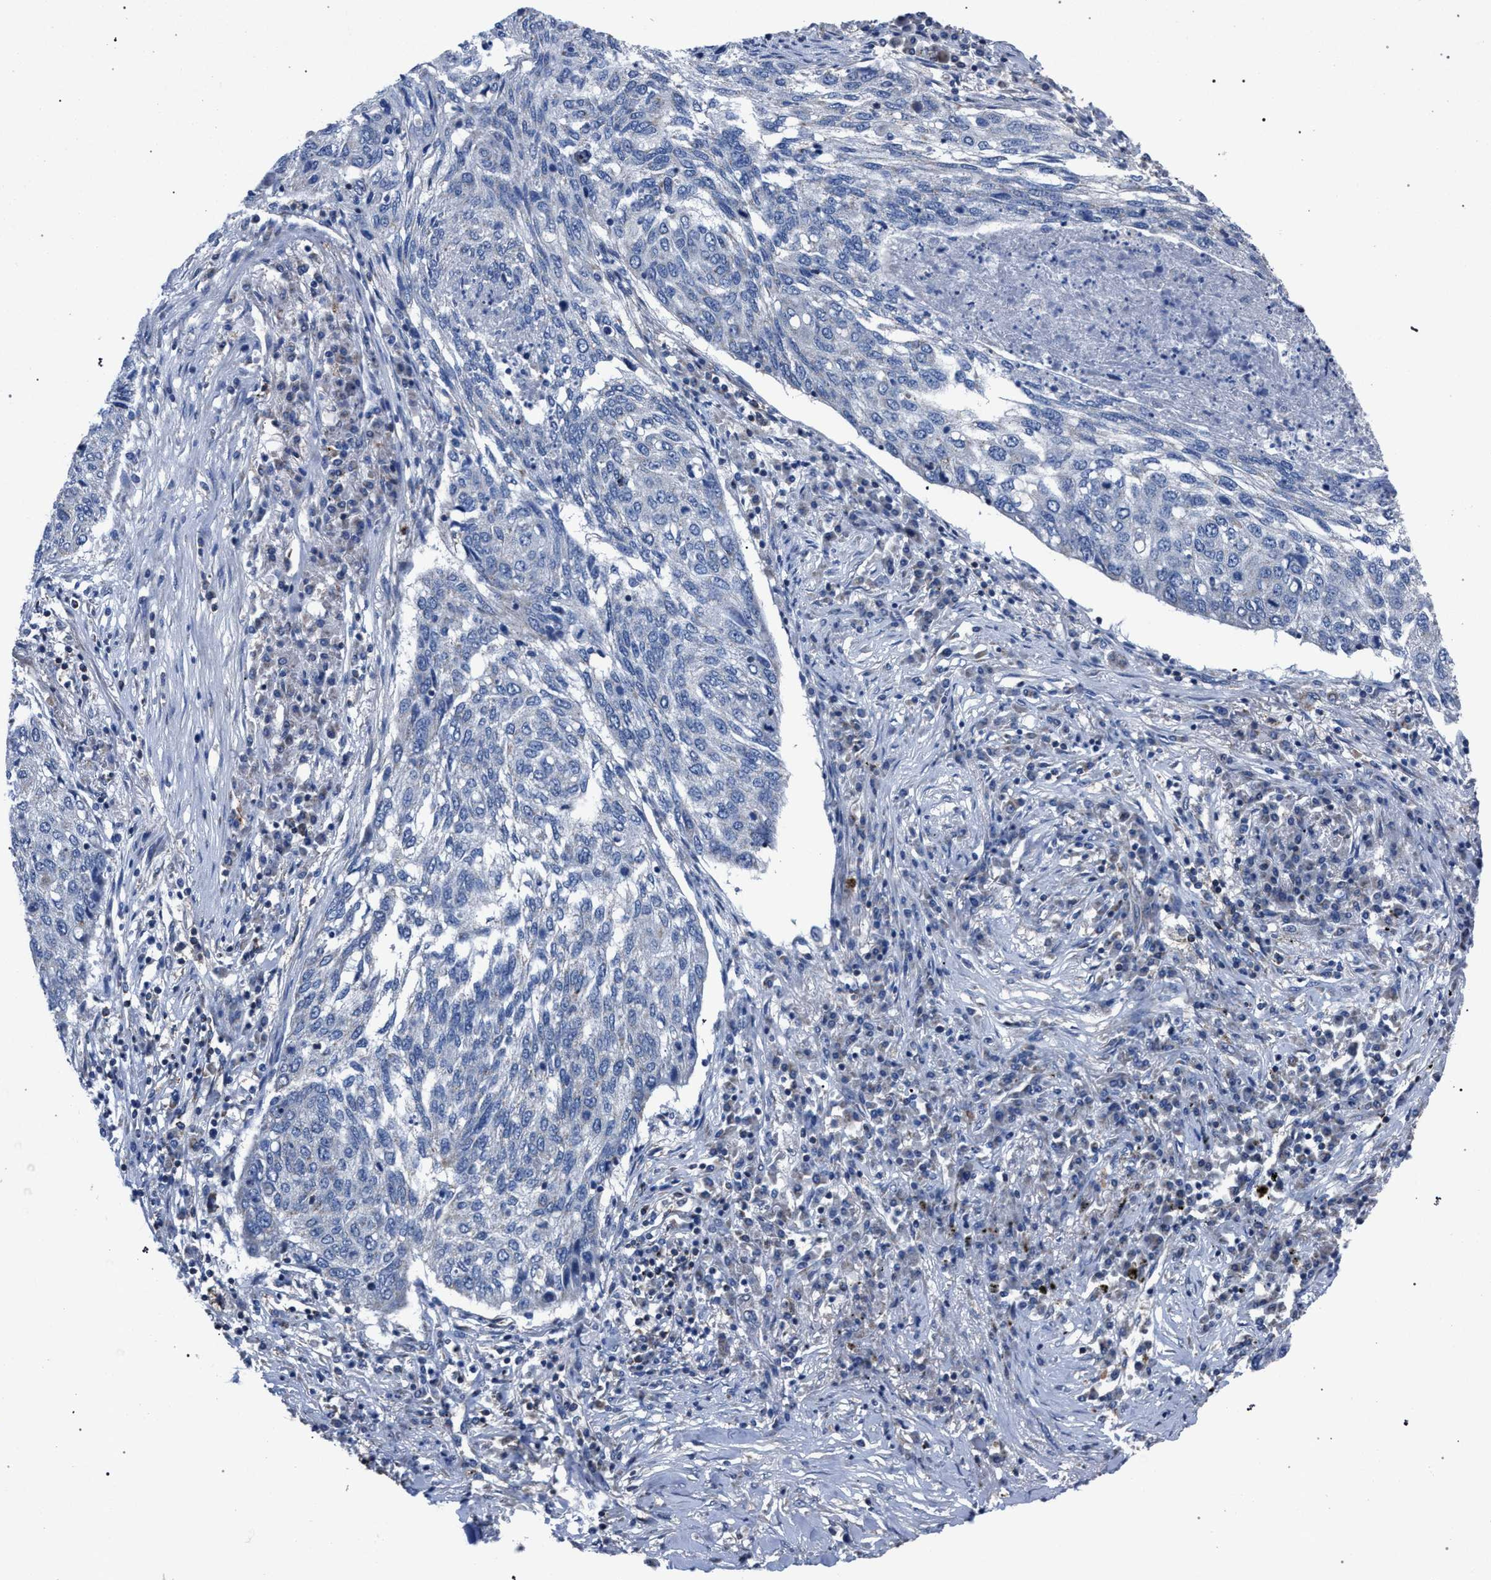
{"staining": {"intensity": "negative", "quantity": "none", "location": "none"}, "tissue": "lung cancer", "cell_type": "Tumor cells", "image_type": "cancer", "snomed": [{"axis": "morphology", "description": "Squamous cell carcinoma, NOS"}, {"axis": "topography", "description": "Lung"}], "caption": "This is an IHC micrograph of human lung cancer. There is no expression in tumor cells.", "gene": "CRYZ", "patient": {"sex": "female", "age": 63}}